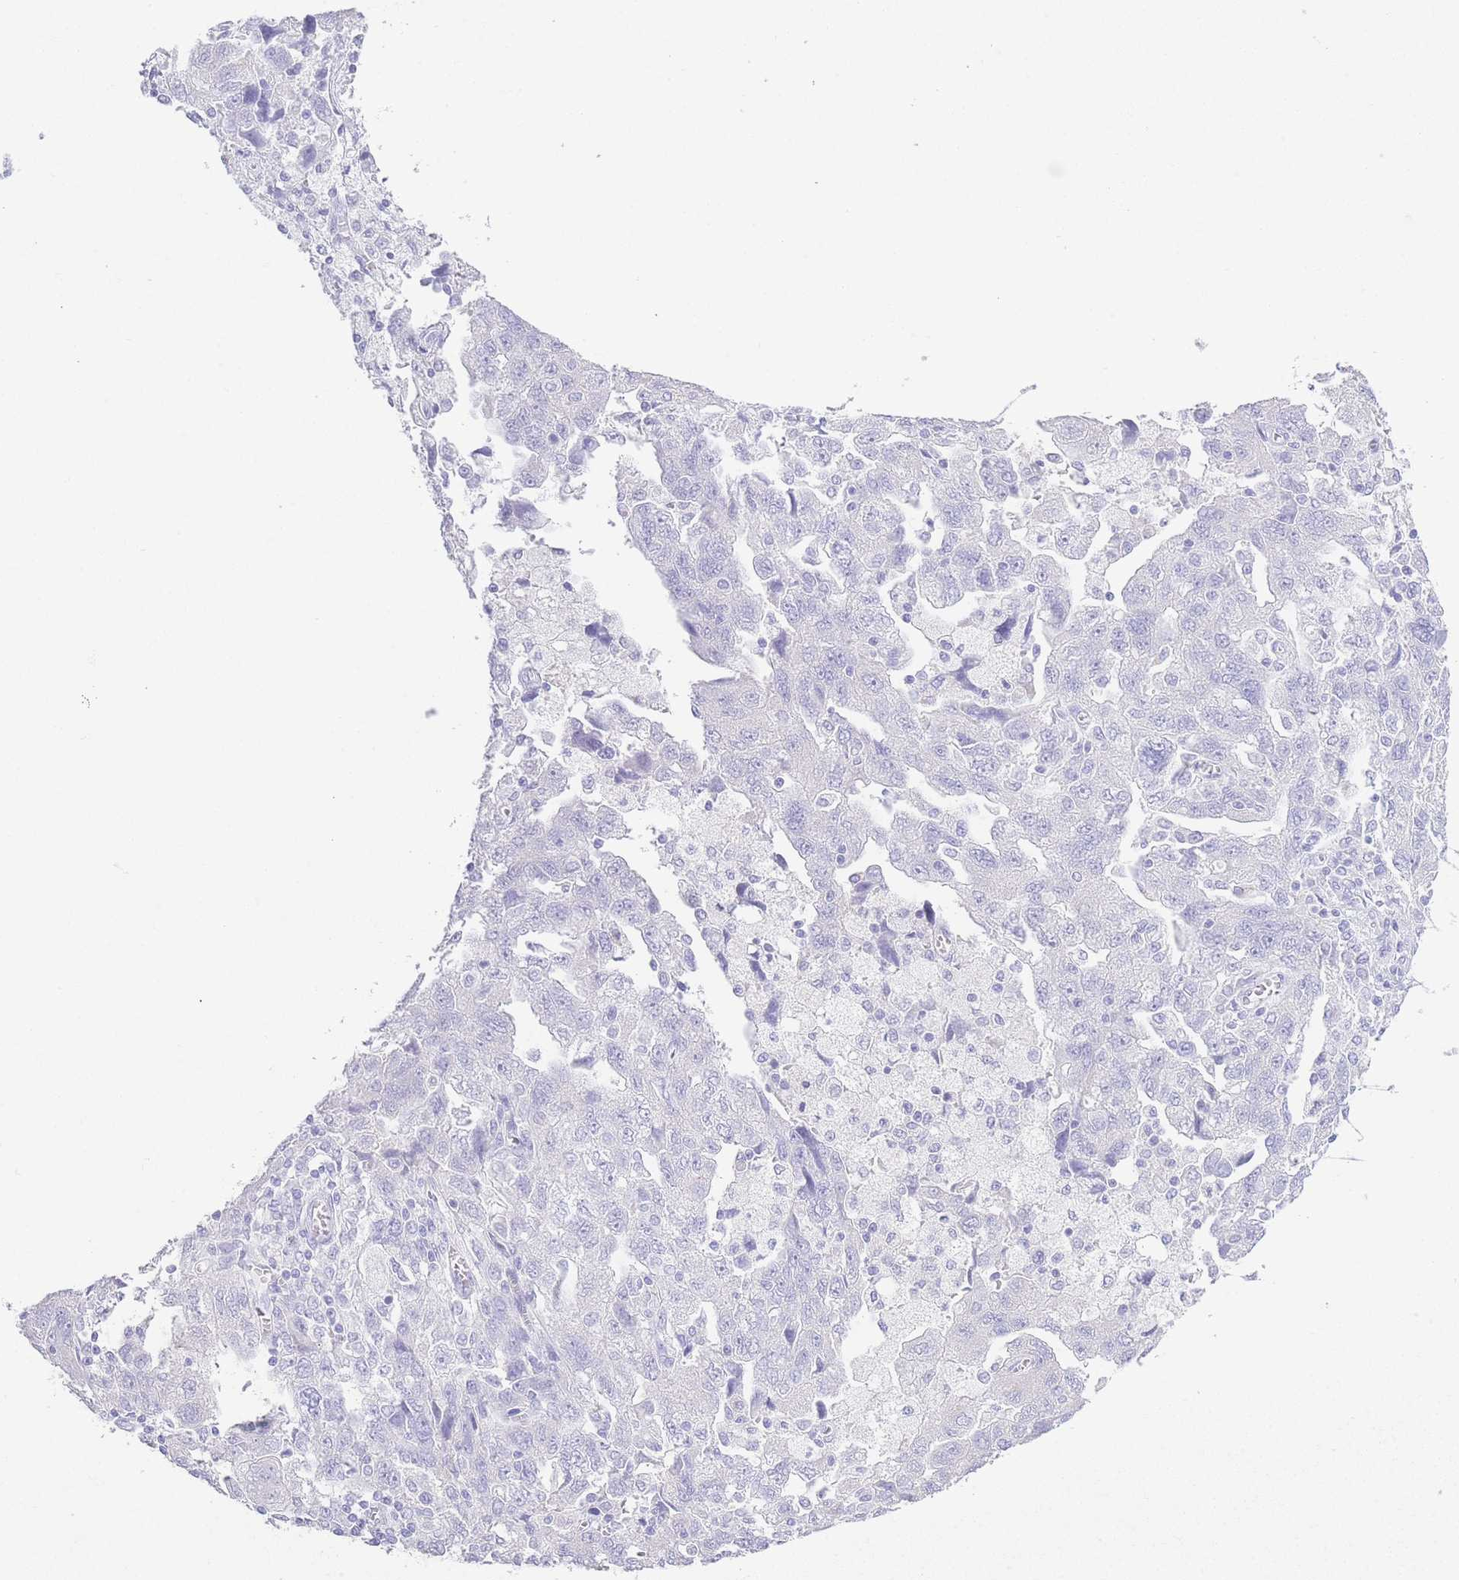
{"staining": {"intensity": "negative", "quantity": "none", "location": "none"}, "tissue": "ovarian cancer", "cell_type": "Tumor cells", "image_type": "cancer", "snomed": [{"axis": "morphology", "description": "Carcinoma, NOS"}, {"axis": "morphology", "description": "Cystadenocarcinoma, serous, NOS"}, {"axis": "topography", "description": "Ovary"}], "caption": "A high-resolution photomicrograph shows IHC staining of ovarian serous cystadenocarcinoma, which shows no significant positivity in tumor cells. The staining is performed using DAB (3,3'-diaminobenzidine) brown chromogen with nuclei counter-stained in using hematoxylin.", "gene": "PKLR", "patient": {"sex": "female", "age": 69}}